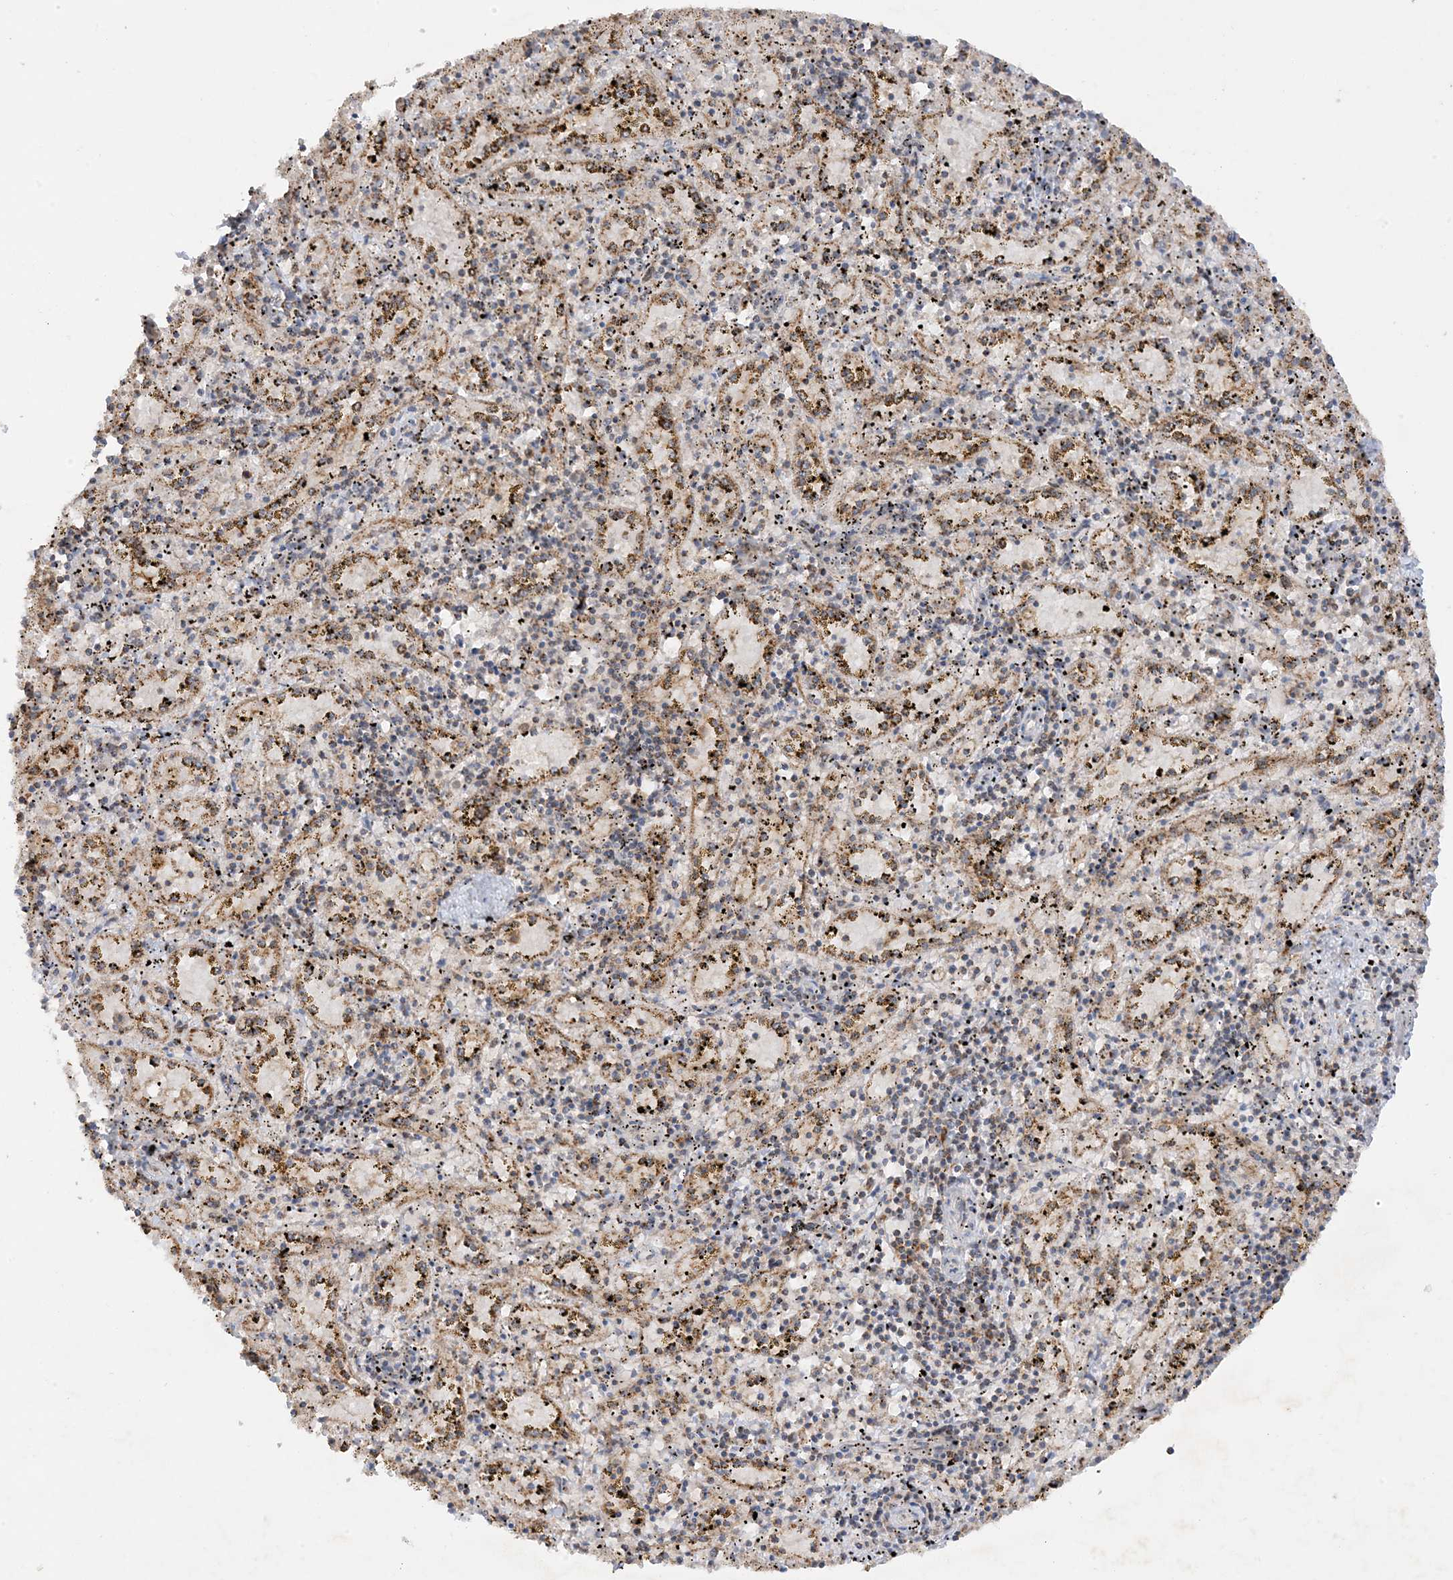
{"staining": {"intensity": "moderate", "quantity": "<25%", "location": "cytoplasmic/membranous"}, "tissue": "spleen", "cell_type": "Cells in red pulp", "image_type": "normal", "snomed": [{"axis": "morphology", "description": "Normal tissue, NOS"}, {"axis": "topography", "description": "Spleen"}], "caption": "Spleen stained with immunohistochemistry (IHC) shows moderate cytoplasmic/membranous positivity in approximately <25% of cells in red pulp. (IHC, brightfield microscopy, high magnification).", "gene": "NDUFAF3", "patient": {"sex": "male", "age": 11}}